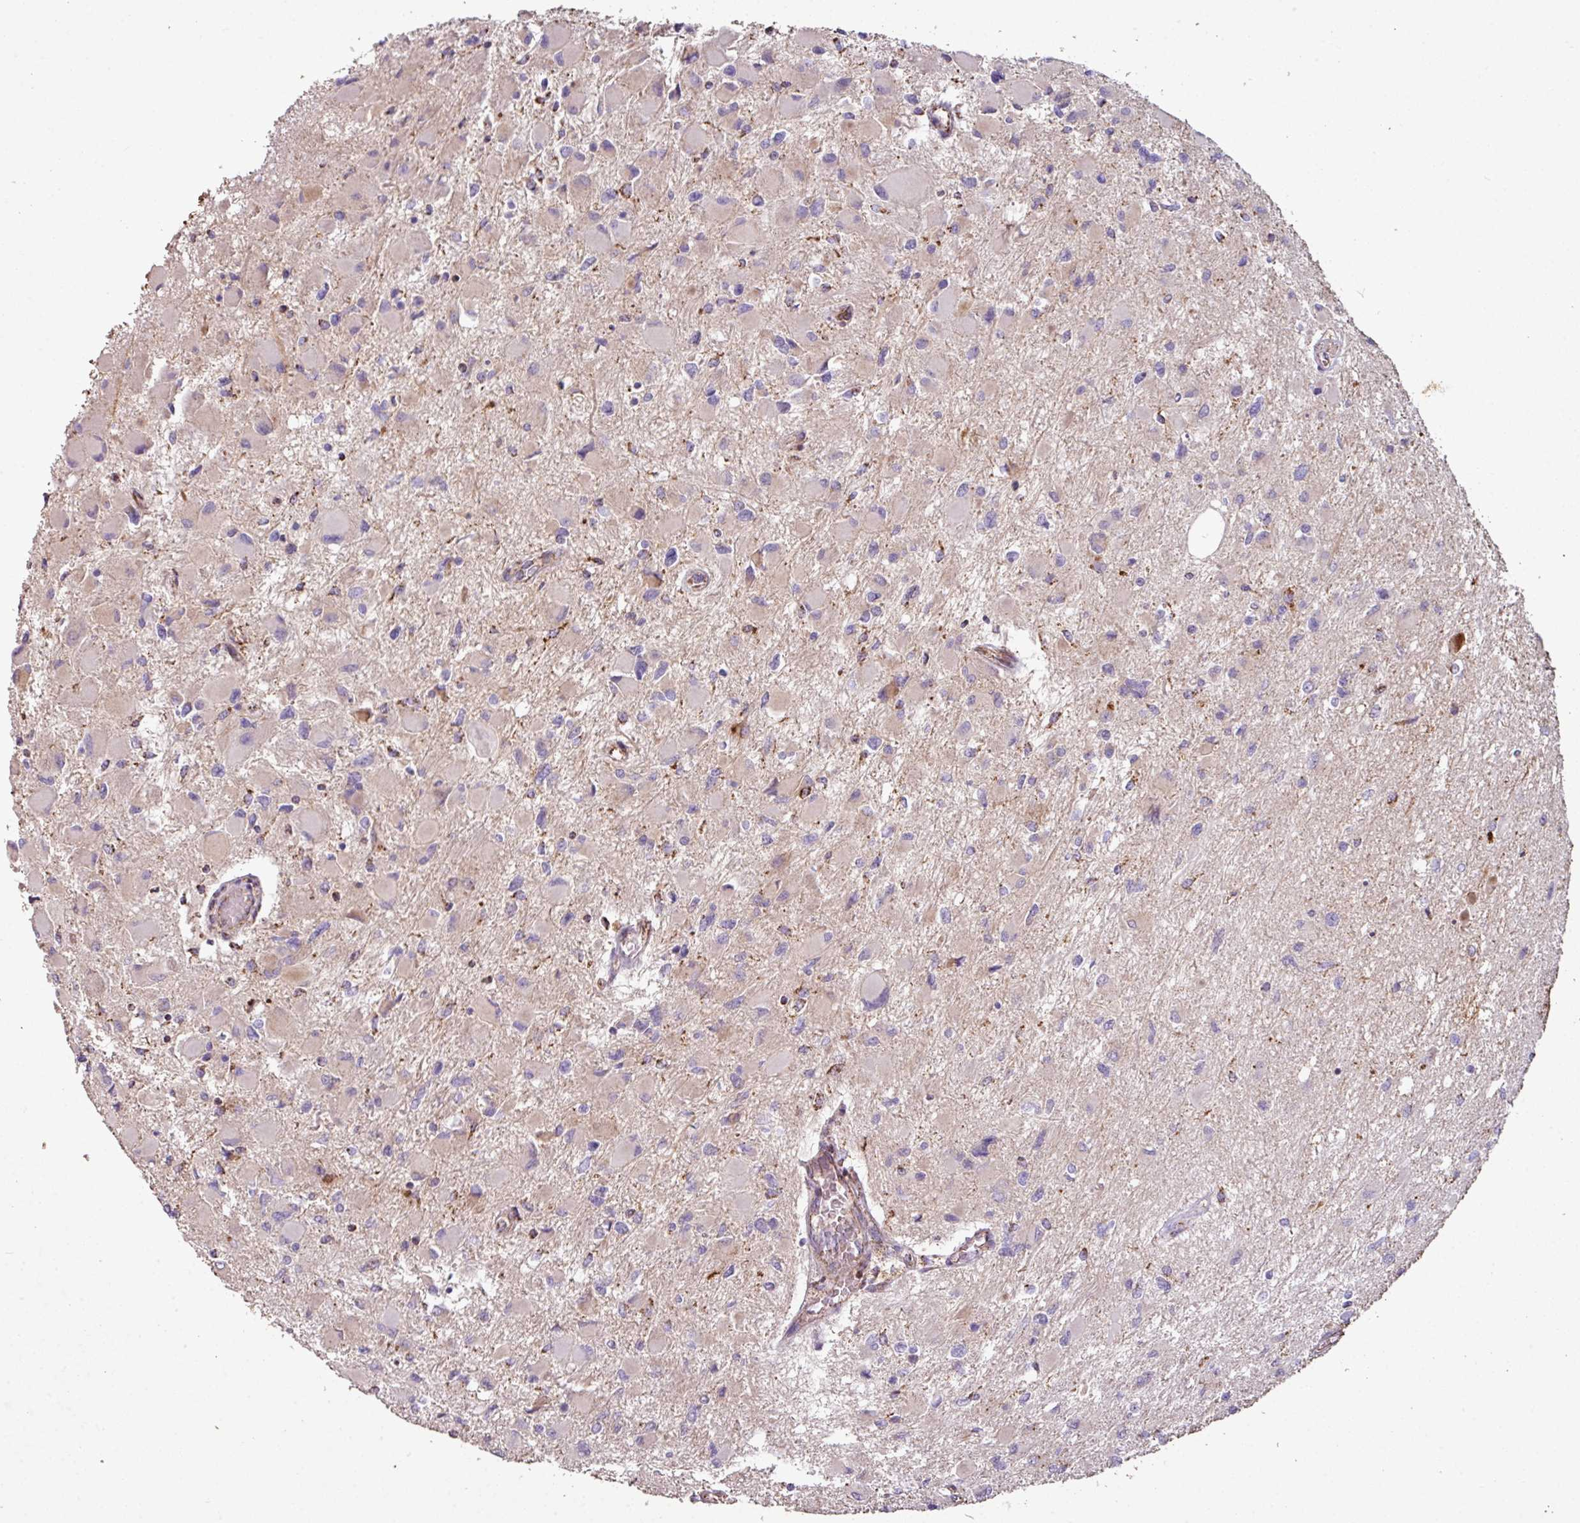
{"staining": {"intensity": "negative", "quantity": "none", "location": "none"}, "tissue": "glioma", "cell_type": "Tumor cells", "image_type": "cancer", "snomed": [{"axis": "morphology", "description": "Glioma, malignant, High grade"}, {"axis": "topography", "description": "Cerebral cortex"}], "caption": "Immunohistochemistry (IHC) histopathology image of neoplastic tissue: human glioma stained with DAB displays no significant protein positivity in tumor cells. The staining was performed using DAB to visualize the protein expression in brown, while the nuclei were stained in blue with hematoxylin (Magnification: 20x).", "gene": "SQOR", "patient": {"sex": "female", "age": 36}}